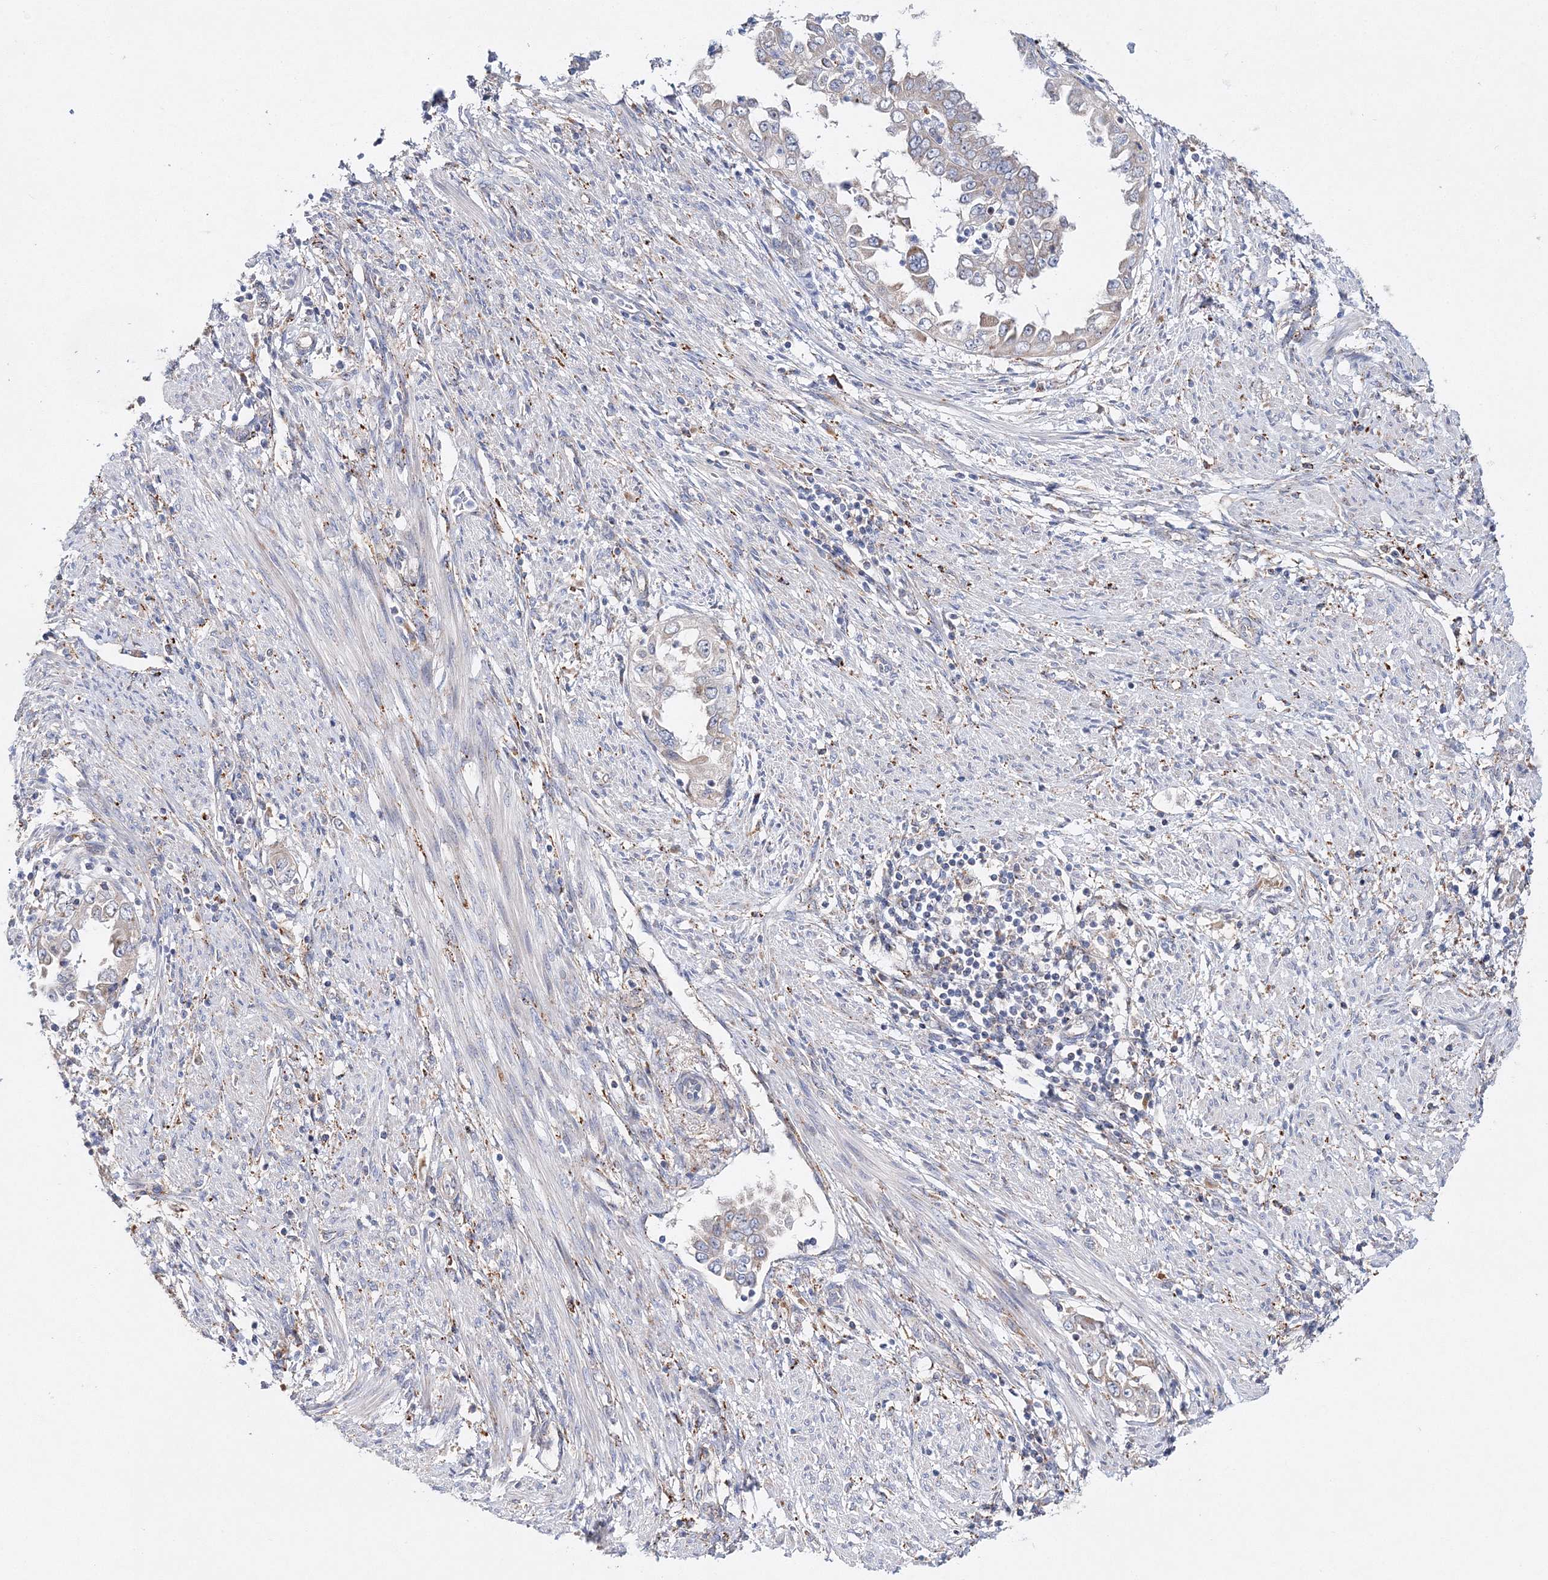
{"staining": {"intensity": "moderate", "quantity": "<25%", "location": "cytoplasmic/membranous"}, "tissue": "endometrial cancer", "cell_type": "Tumor cells", "image_type": "cancer", "snomed": [{"axis": "morphology", "description": "Adenocarcinoma, NOS"}, {"axis": "topography", "description": "Endometrium"}], "caption": "Immunohistochemical staining of human endometrial adenocarcinoma demonstrates low levels of moderate cytoplasmic/membranous positivity in about <25% of tumor cells.", "gene": "C3orf38", "patient": {"sex": "female", "age": 85}}